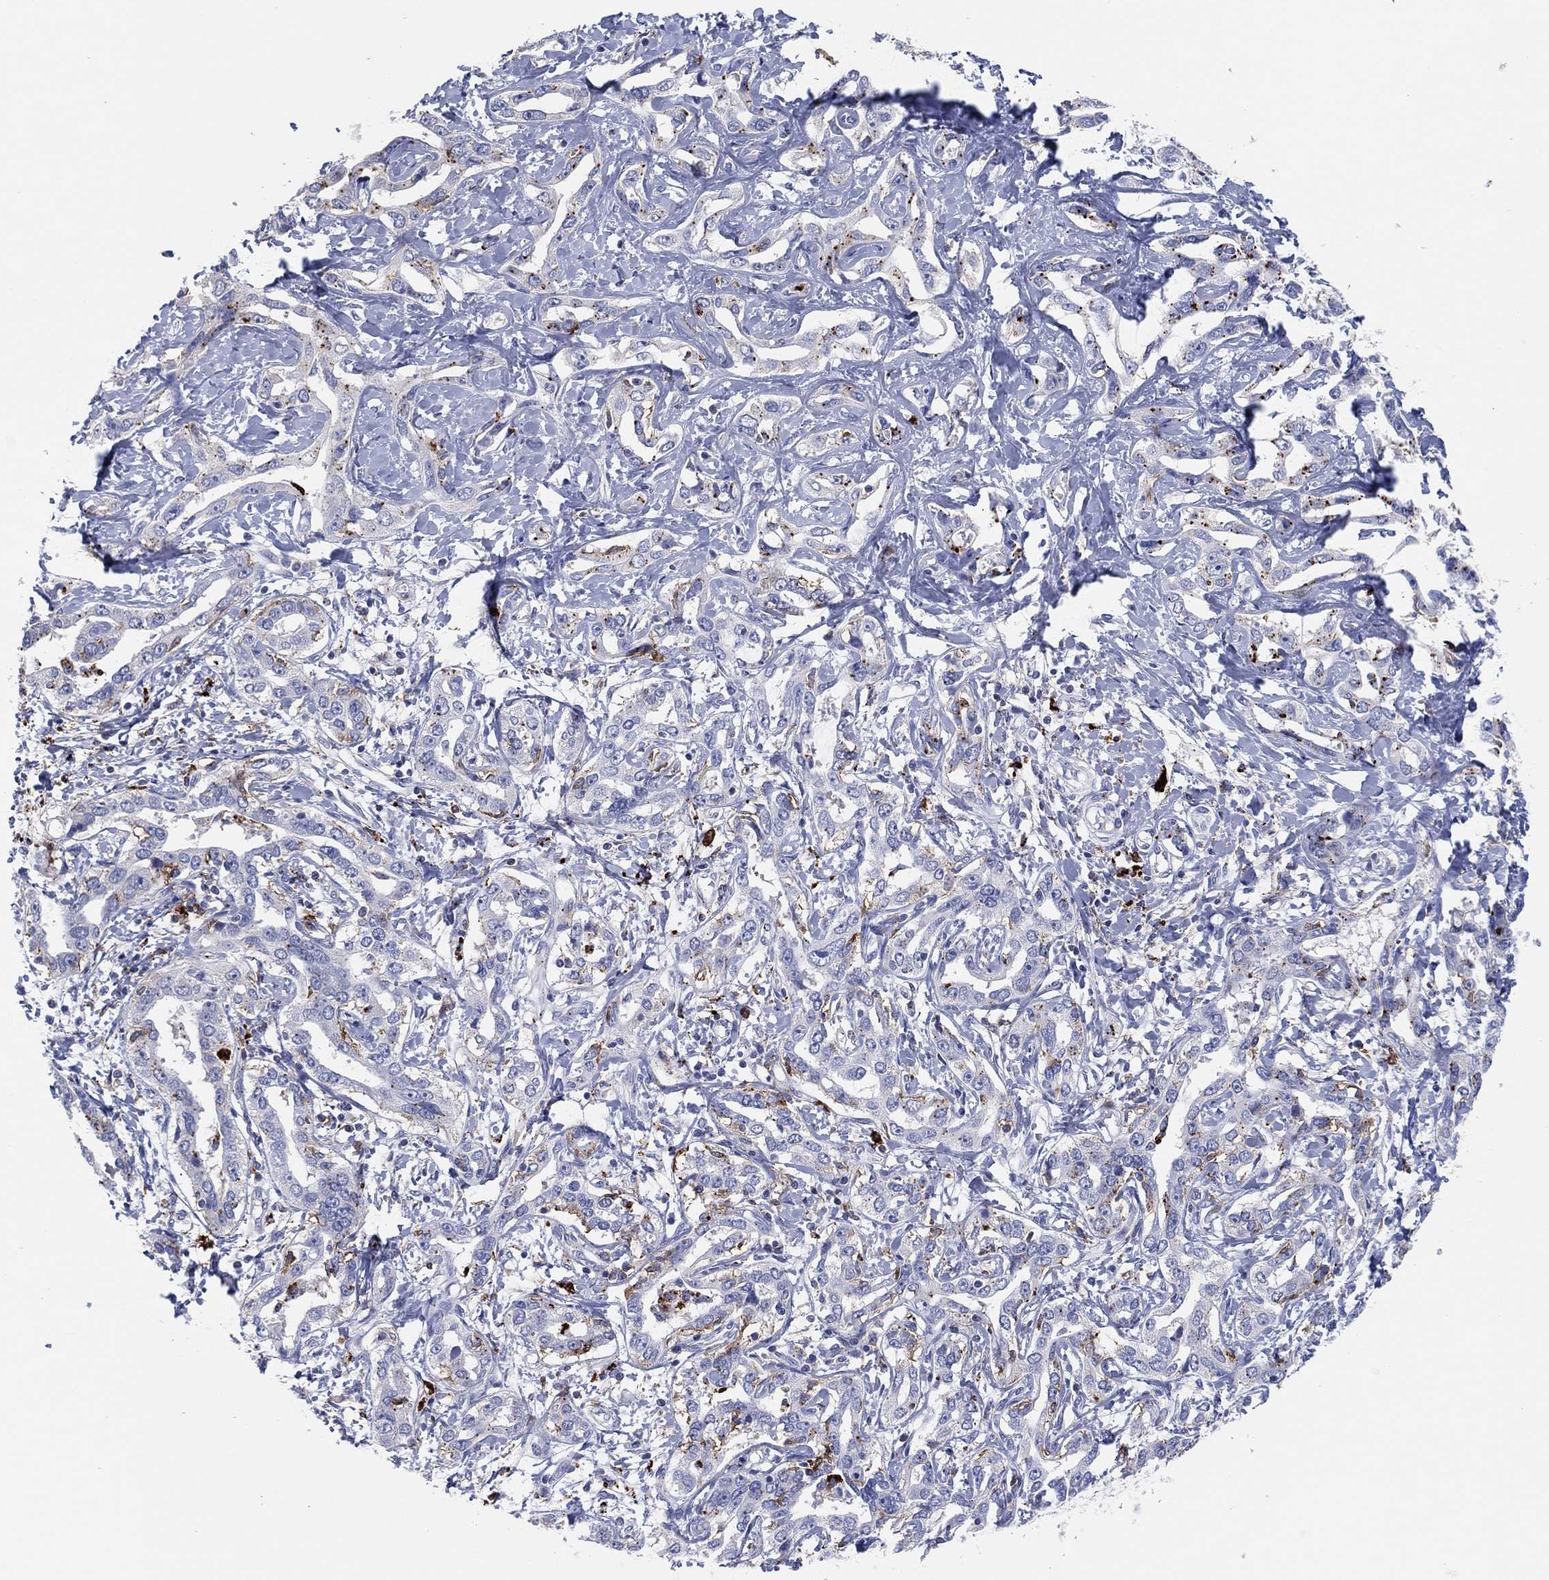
{"staining": {"intensity": "negative", "quantity": "none", "location": "none"}, "tissue": "liver cancer", "cell_type": "Tumor cells", "image_type": "cancer", "snomed": [{"axis": "morphology", "description": "Cholangiocarcinoma"}, {"axis": "topography", "description": "Liver"}], "caption": "Tumor cells are negative for brown protein staining in liver cholangiocarcinoma. The staining was performed using DAB (3,3'-diaminobenzidine) to visualize the protein expression in brown, while the nuclei were stained in blue with hematoxylin (Magnification: 20x).", "gene": "PLAC8", "patient": {"sex": "male", "age": 59}}